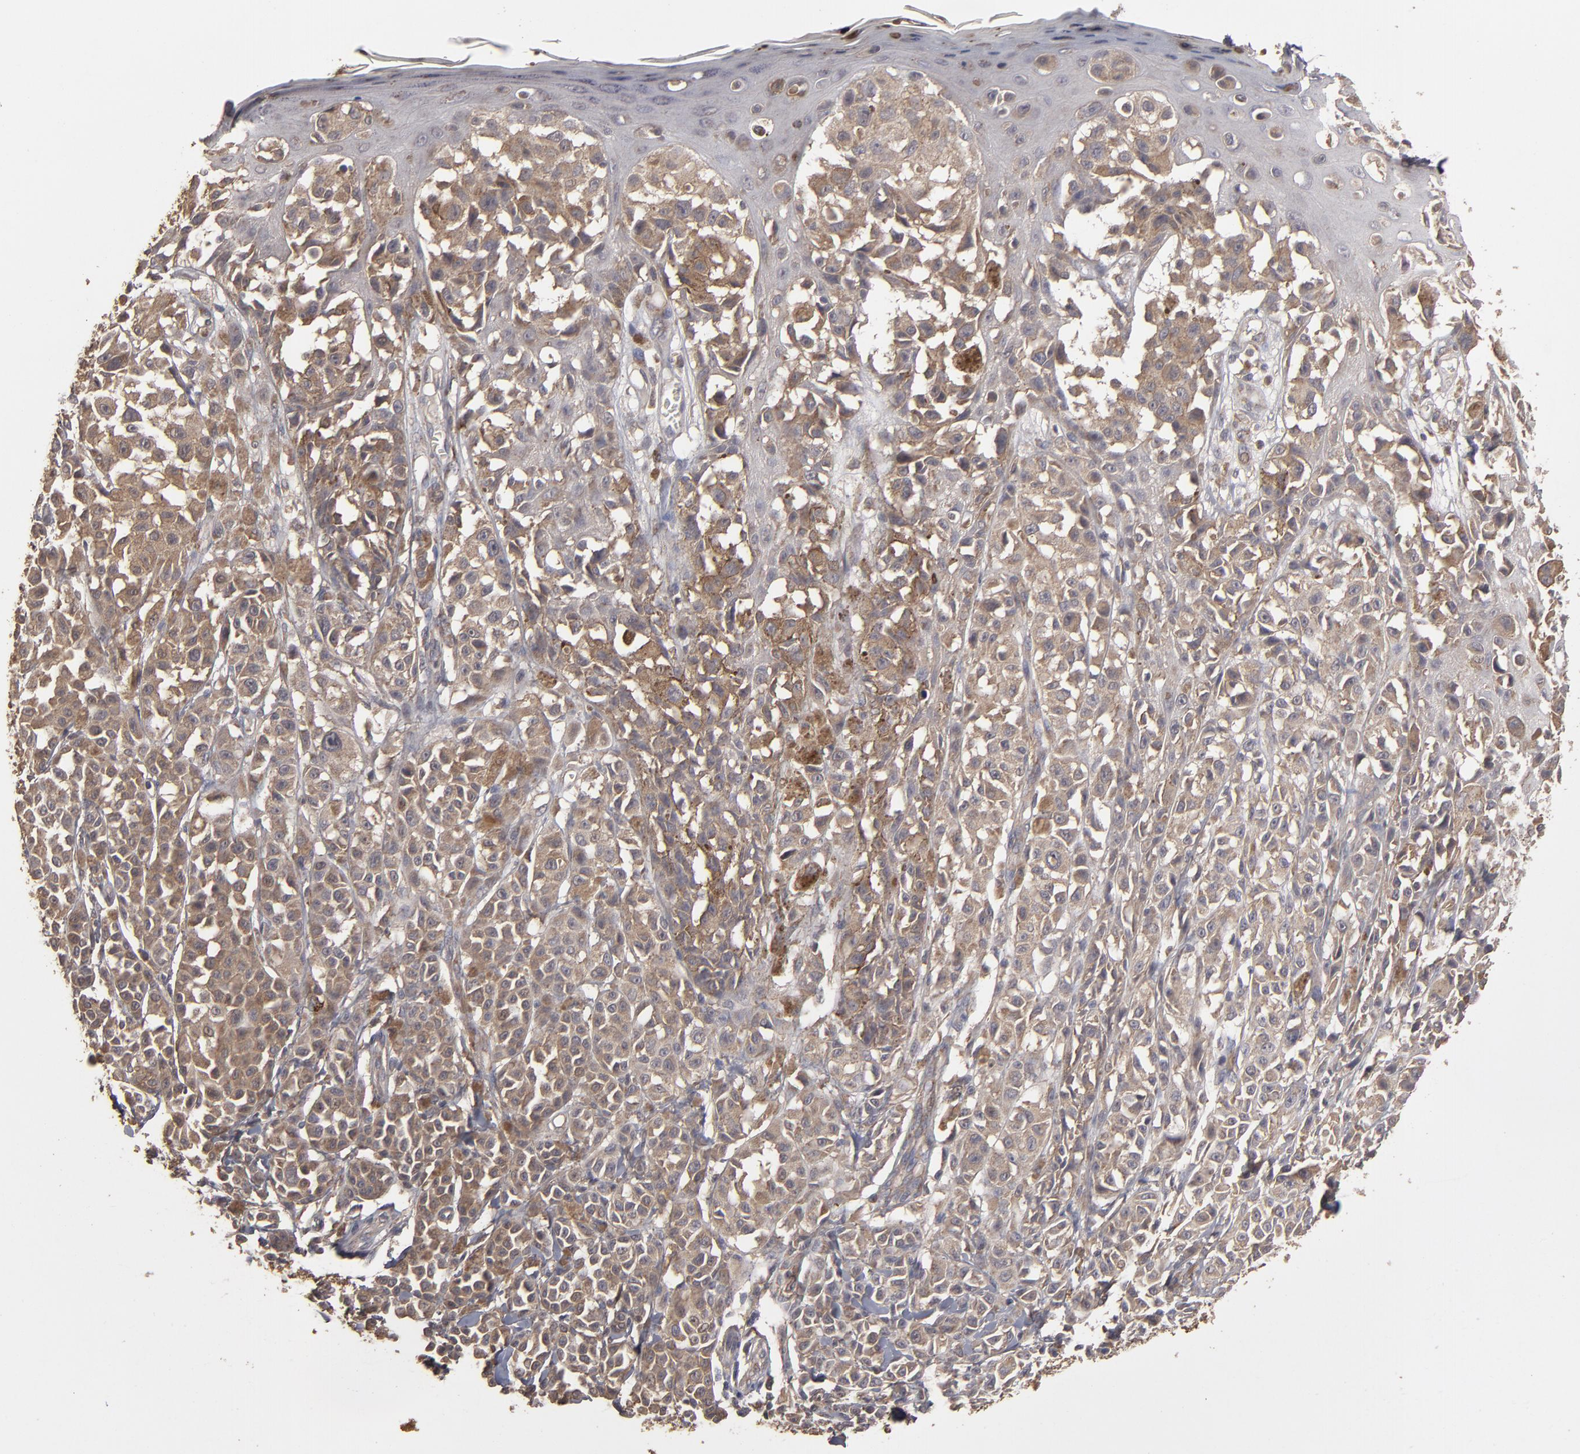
{"staining": {"intensity": "moderate", "quantity": ">75%", "location": "cytoplasmic/membranous"}, "tissue": "melanoma", "cell_type": "Tumor cells", "image_type": "cancer", "snomed": [{"axis": "morphology", "description": "Malignant melanoma, NOS"}, {"axis": "topography", "description": "Skin"}], "caption": "Brown immunohistochemical staining in melanoma displays moderate cytoplasmic/membranous expression in approximately >75% of tumor cells. (DAB IHC with brightfield microscopy, high magnification).", "gene": "MMP2", "patient": {"sex": "female", "age": 38}}